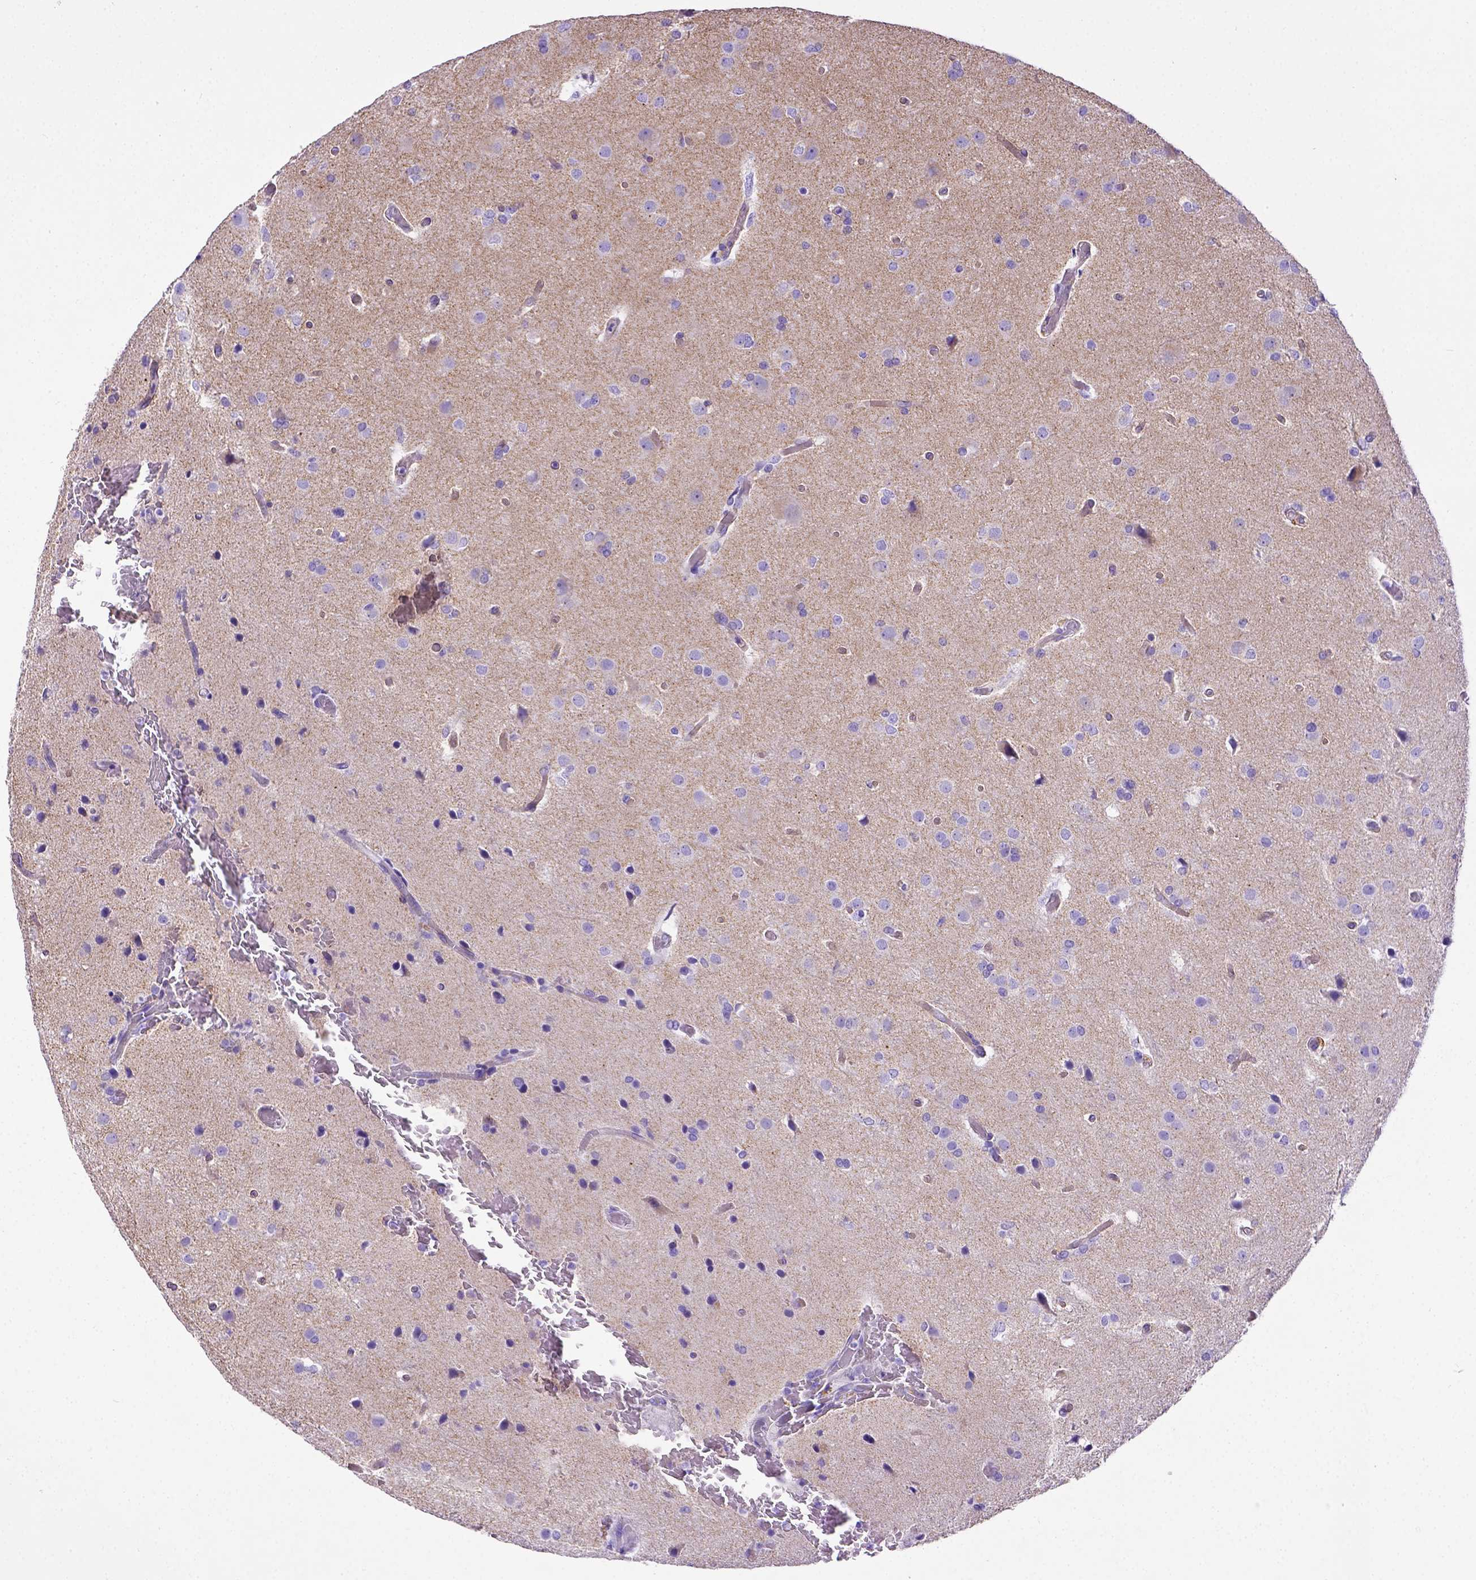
{"staining": {"intensity": "negative", "quantity": "none", "location": "none"}, "tissue": "glioma", "cell_type": "Tumor cells", "image_type": "cancer", "snomed": [{"axis": "morphology", "description": "Glioma, malignant, High grade"}, {"axis": "topography", "description": "Brain"}], "caption": "The immunohistochemistry image has no significant positivity in tumor cells of glioma tissue.", "gene": "LRRC18", "patient": {"sex": "male", "age": 68}}